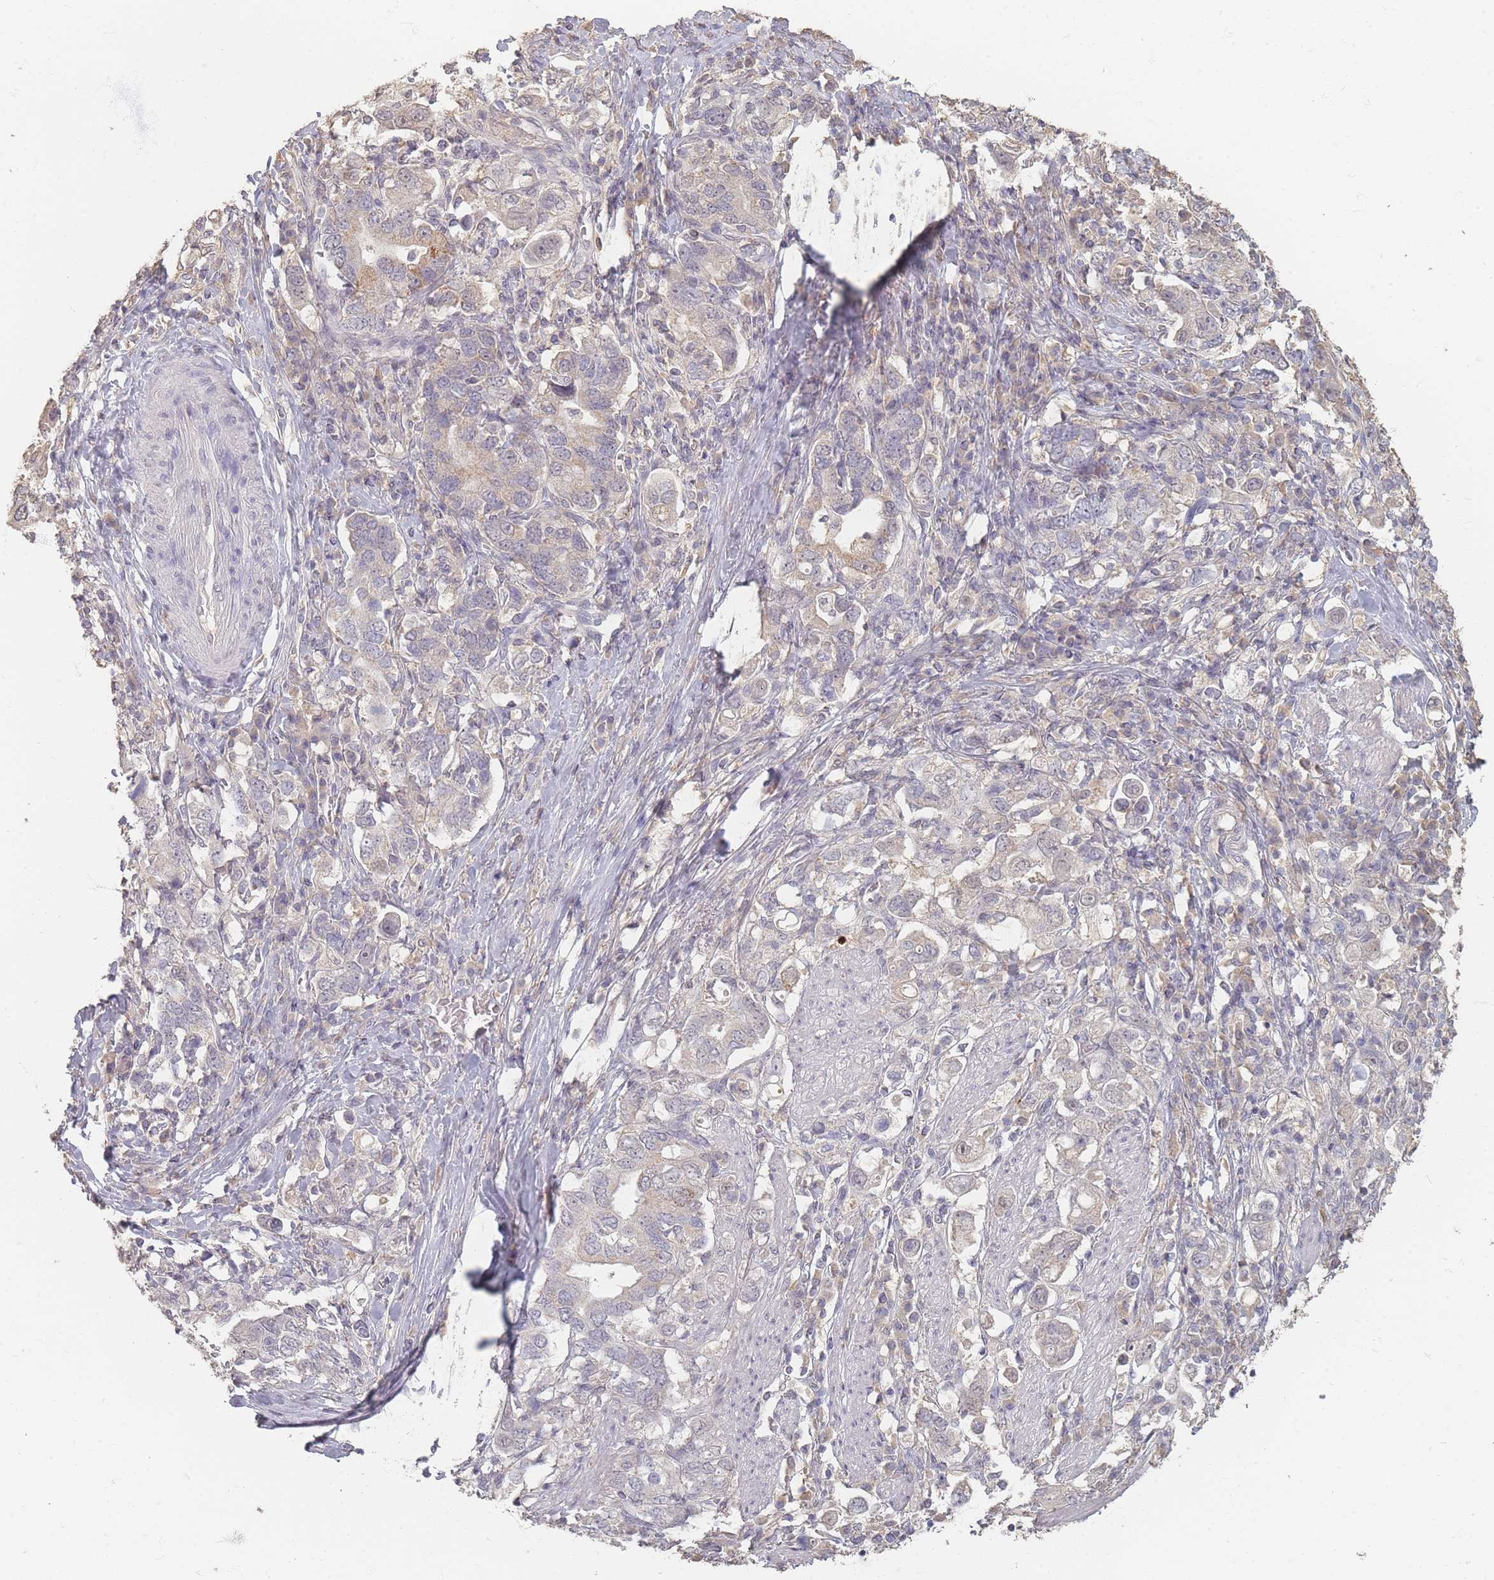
{"staining": {"intensity": "weak", "quantity": "<25%", "location": "cytoplasmic/membranous"}, "tissue": "stomach cancer", "cell_type": "Tumor cells", "image_type": "cancer", "snomed": [{"axis": "morphology", "description": "Adenocarcinoma, NOS"}, {"axis": "topography", "description": "Stomach, upper"}, {"axis": "topography", "description": "Stomach"}], "caption": "High power microscopy image of an IHC image of stomach adenocarcinoma, revealing no significant positivity in tumor cells.", "gene": "RFTN1", "patient": {"sex": "male", "age": 62}}